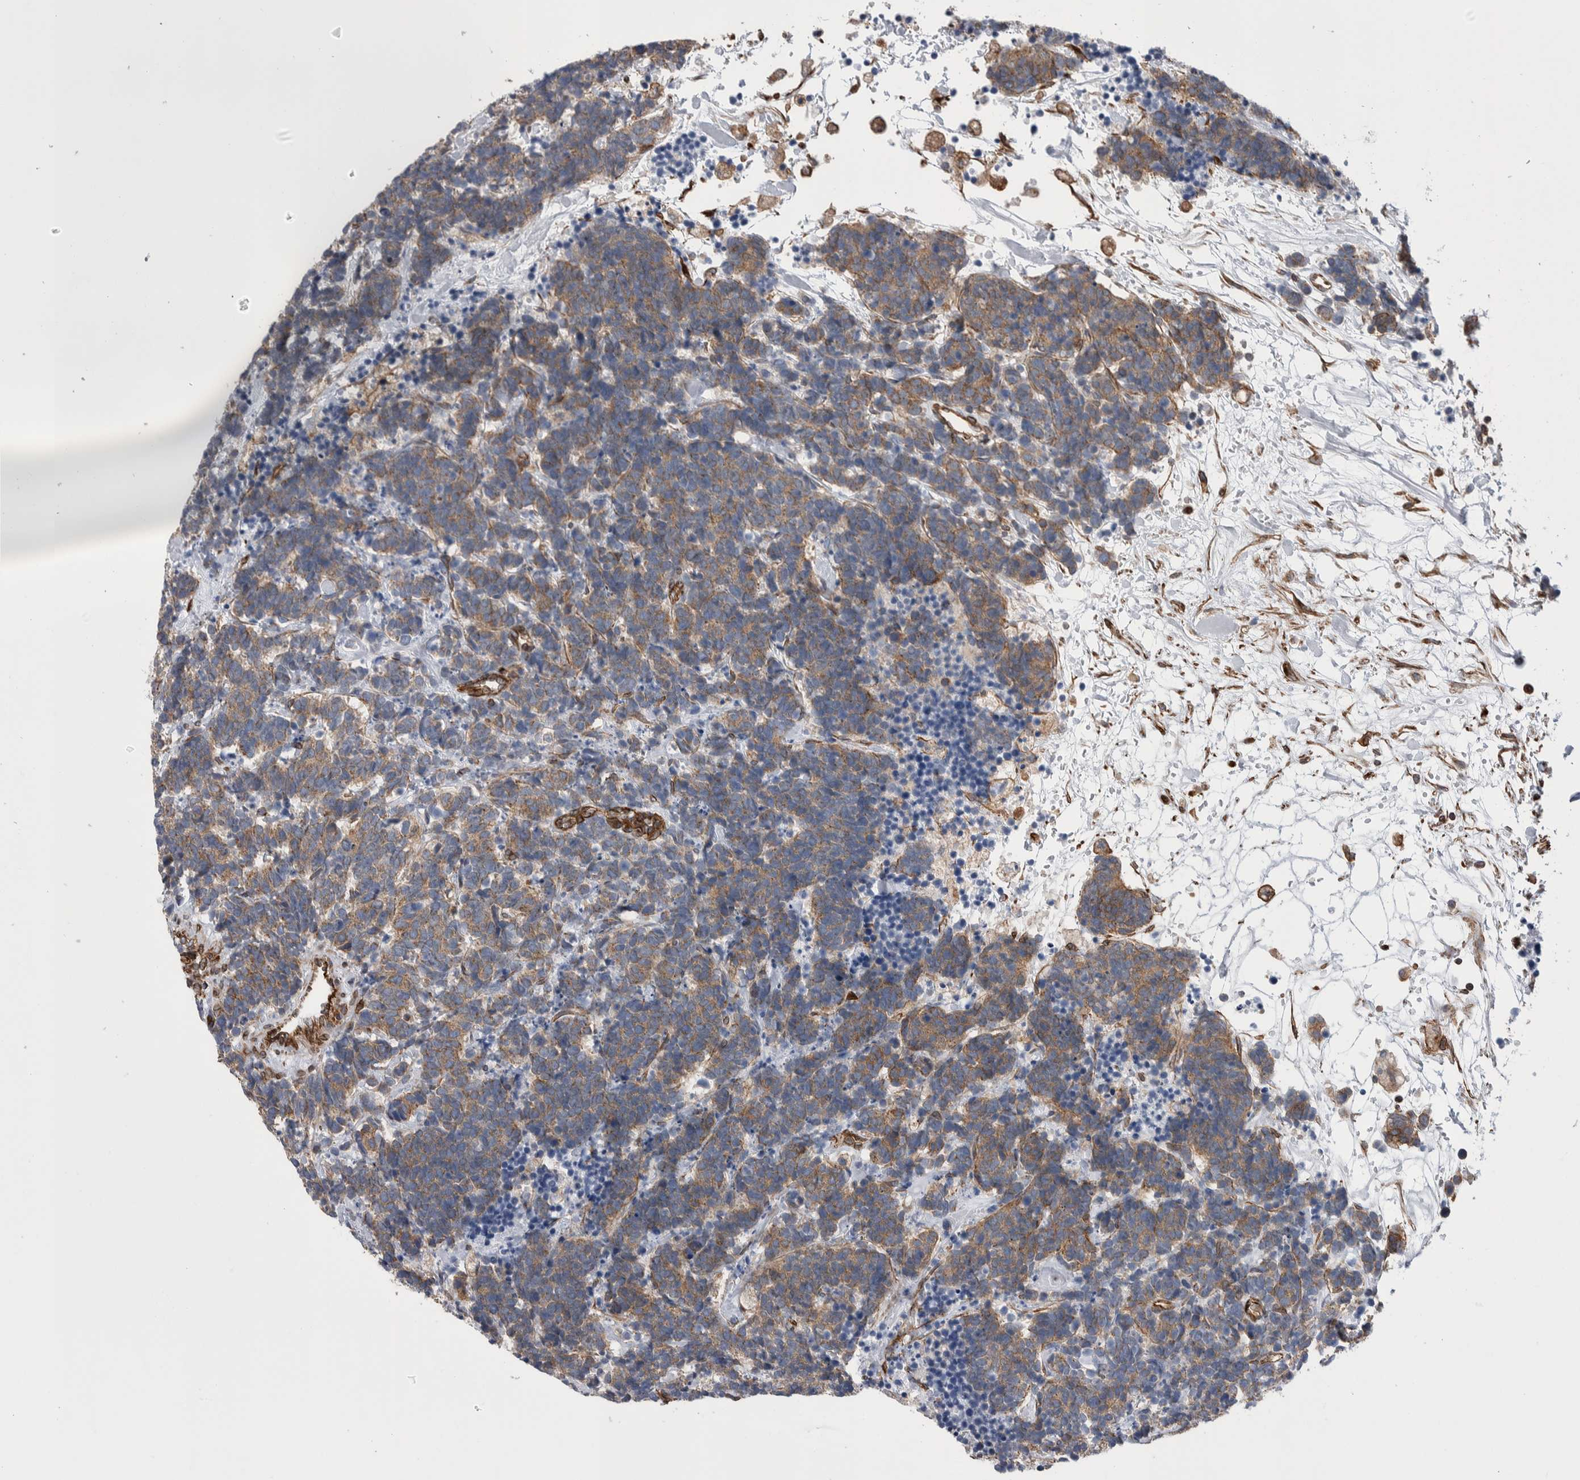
{"staining": {"intensity": "moderate", "quantity": ">75%", "location": "cytoplasmic/membranous"}, "tissue": "carcinoid", "cell_type": "Tumor cells", "image_type": "cancer", "snomed": [{"axis": "morphology", "description": "Carcinoma, NOS"}, {"axis": "morphology", "description": "Carcinoid, malignant, NOS"}, {"axis": "topography", "description": "Urinary bladder"}], "caption": "Tumor cells exhibit medium levels of moderate cytoplasmic/membranous staining in approximately >75% of cells in human carcinoid. The staining was performed using DAB (3,3'-diaminobenzidine) to visualize the protein expression in brown, while the nuclei were stained in blue with hematoxylin (Magnification: 20x).", "gene": "KIF12", "patient": {"sex": "male", "age": 57}}